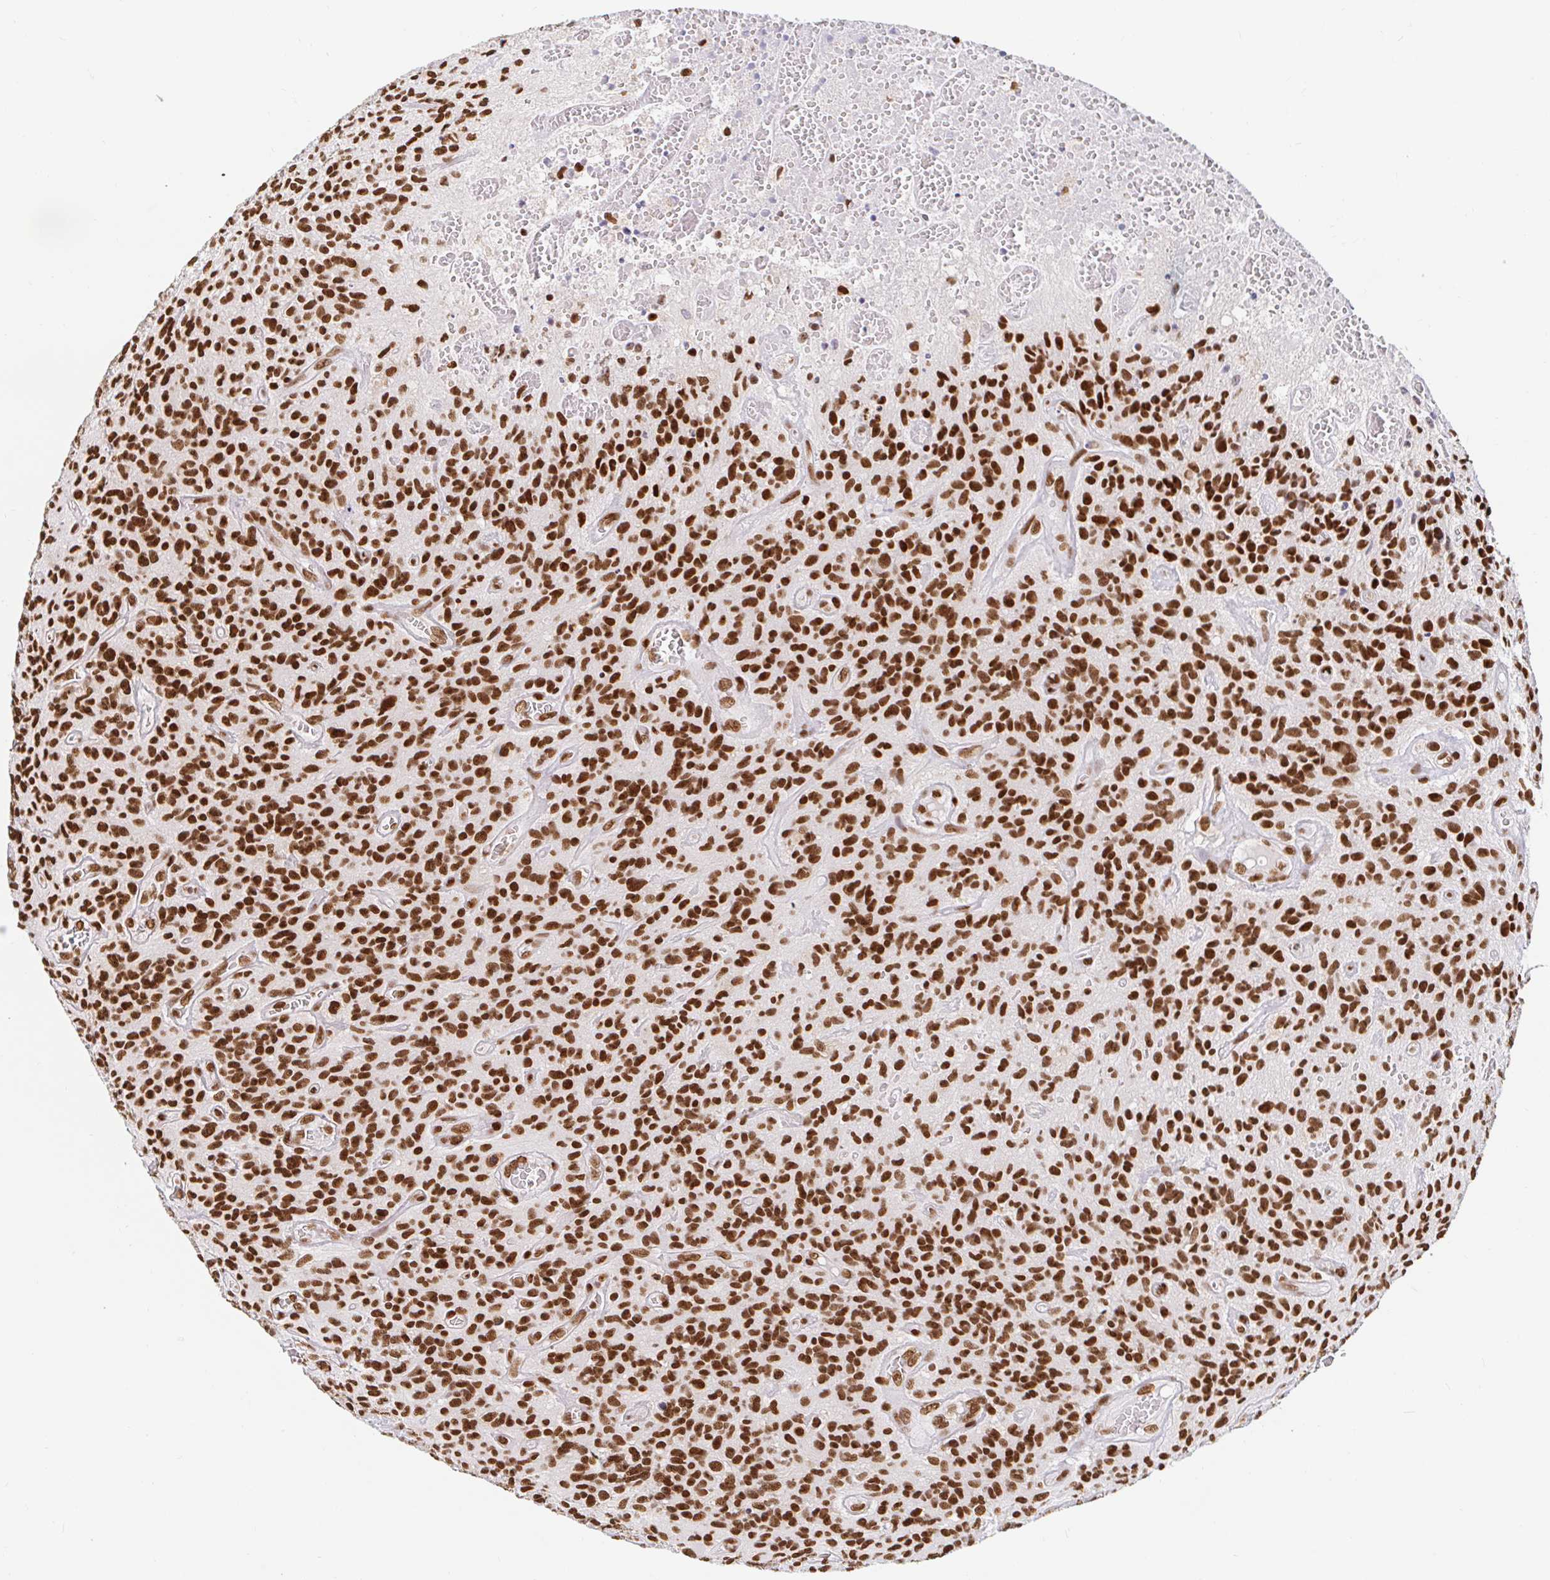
{"staining": {"intensity": "strong", "quantity": ">75%", "location": "nuclear"}, "tissue": "glioma", "cell_type": "Tumor cells", "image_type": "cancer", "snomed": [{"axis": "morphology", "description": "Glioma, malignant, High grade"}, {"axis": "topography", "description": "Brain"}], "caption": "Malignant glioma (high-grade) stained with a protein marker demonstrates strong staining in tumor cells.", "gene": "RBMX", "patient": {"sex": "male", "age": 76}}